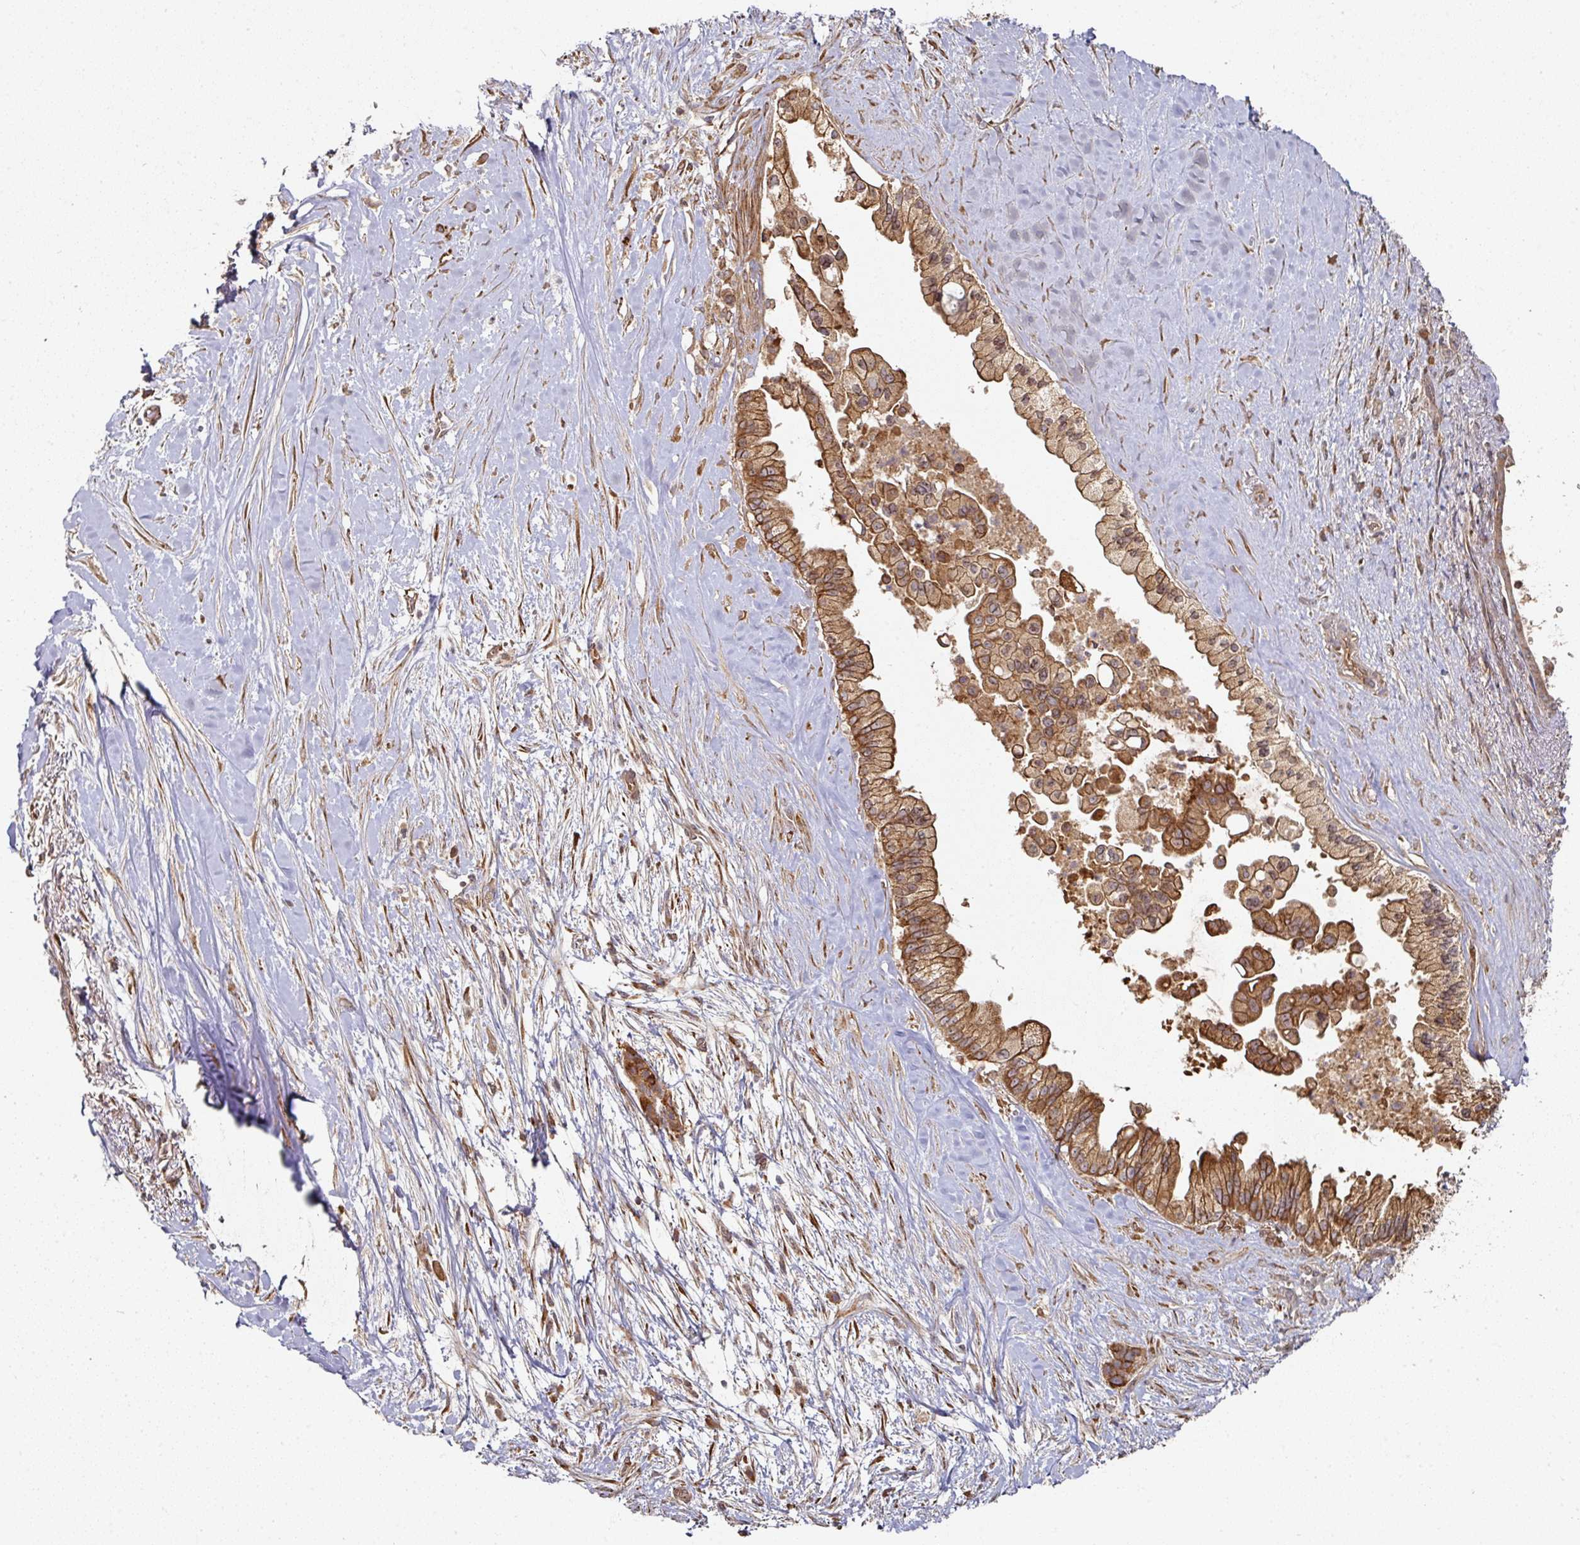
{"staining": {"intensity": "strong", "quantity": ">75%", "location": "cytoplasmic/membranous"}, "tissue": "pancreatic cancer", "cell_type": "Tumor cells", "image_type": "cancer", "snomed": [{"axis": "morphology", "description": "Adenocarcinoma, NOS"}, {"axis": "topography", "description": "Pancreas"}], "caption": "The micrograph exhibits immunohistochemical staining of pancreatic cancer (adenocarcinoma). There is strong cytoplasmic/membranous positivity is appreciated in about >75% of tumor cells. (IHC, brightfield microscopy, high magnification).", "gene": "CEP95", "patient": {"sex": "female", "age": 69}}